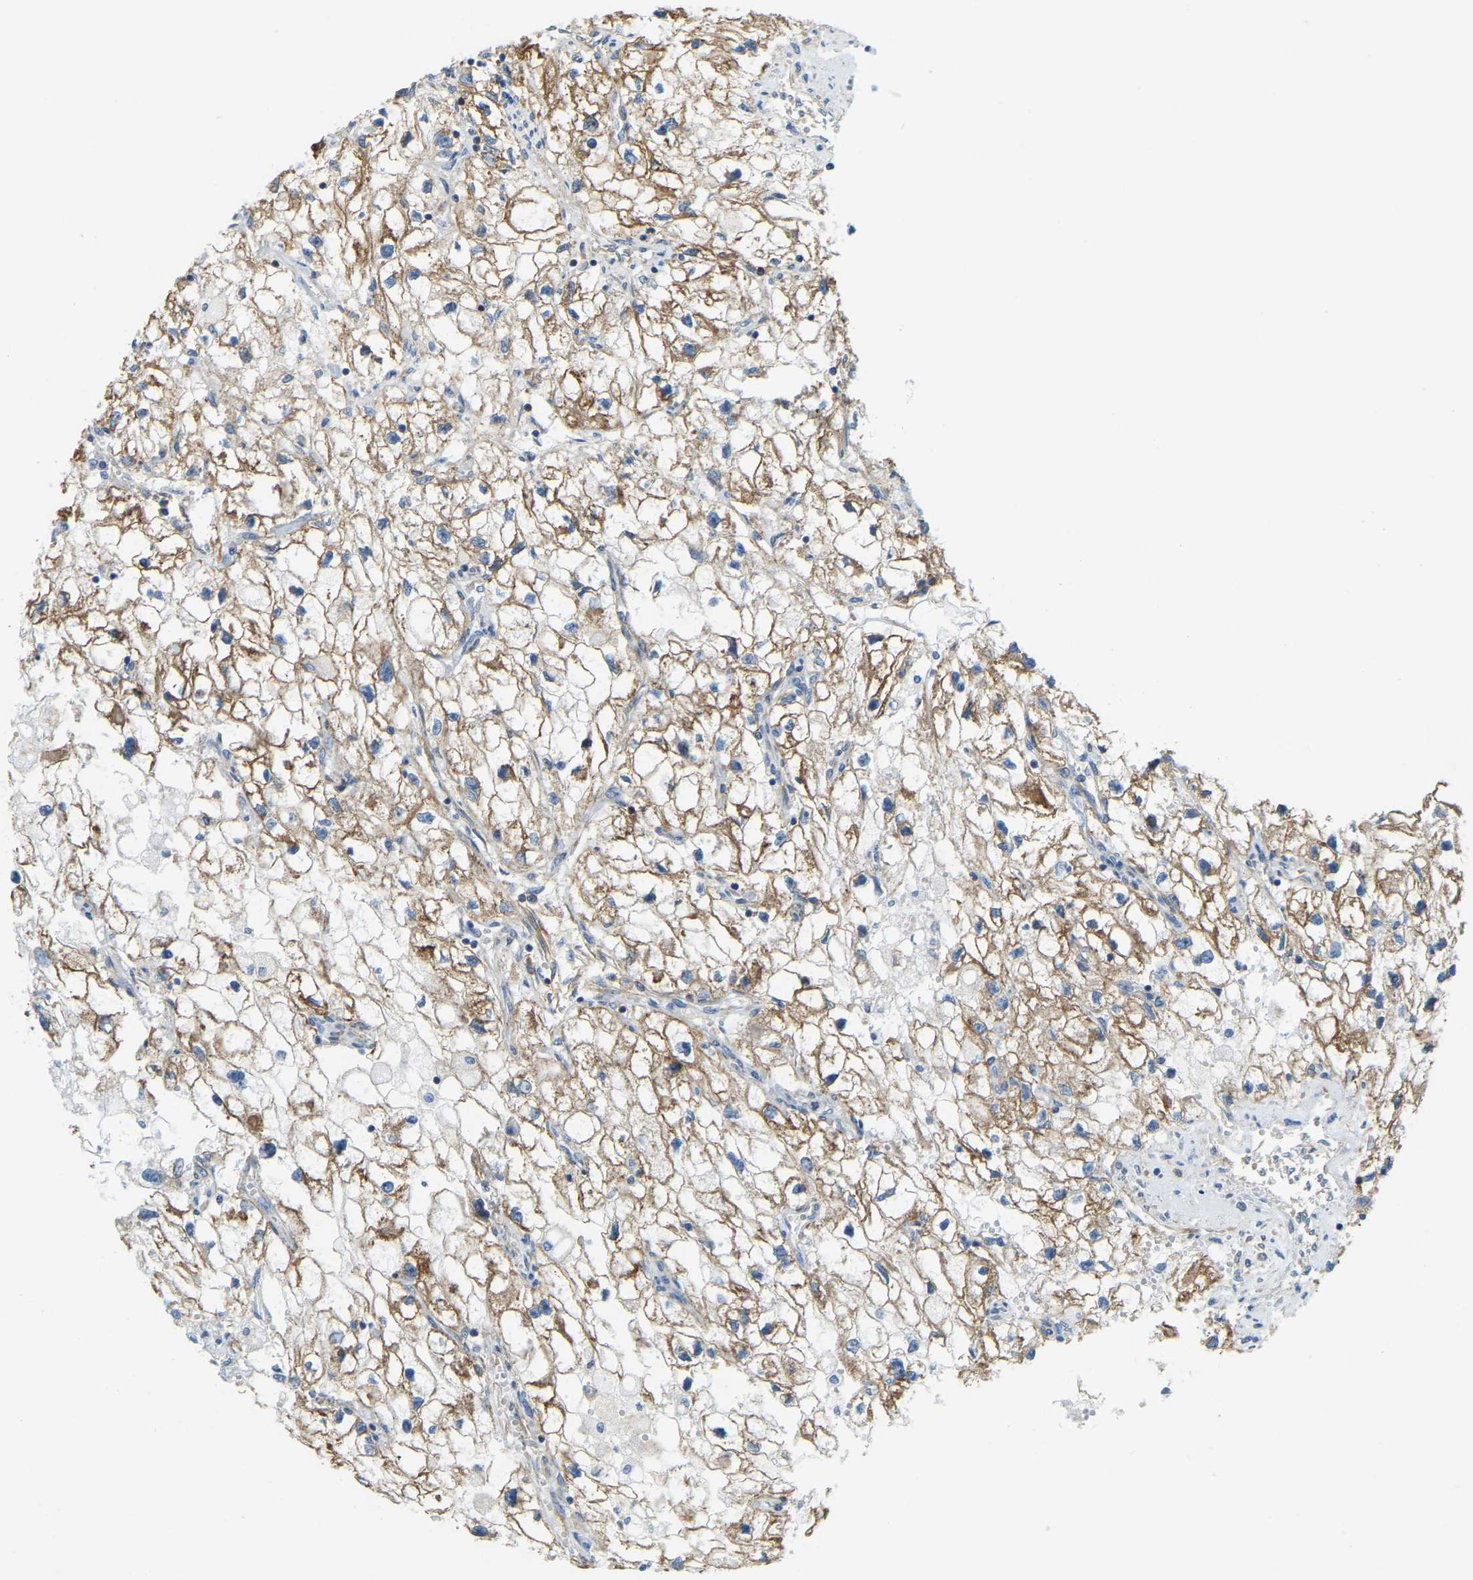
{"staining": {"intensity": "moderate", "quantity": ">75%", "location": "cytoplasmic/membranous"}, "tissue": "renal cancer", "cell_type": "Tumor cells", "image_type": "cancer", "snomed": [{"axis": "morphology", "description": "Adenocarcinoma, NOS"}, {"axis": "topography", "description": "Kidney"}], "caption": "Tumor cells demonstrate medium levels of moderate cytoplasmic/membranous staining in approximately >75% of cells in renal cancer (adenocarcinoma).", "gene": "AHNAK", "patient": {"sex": "female", "age": 70}}